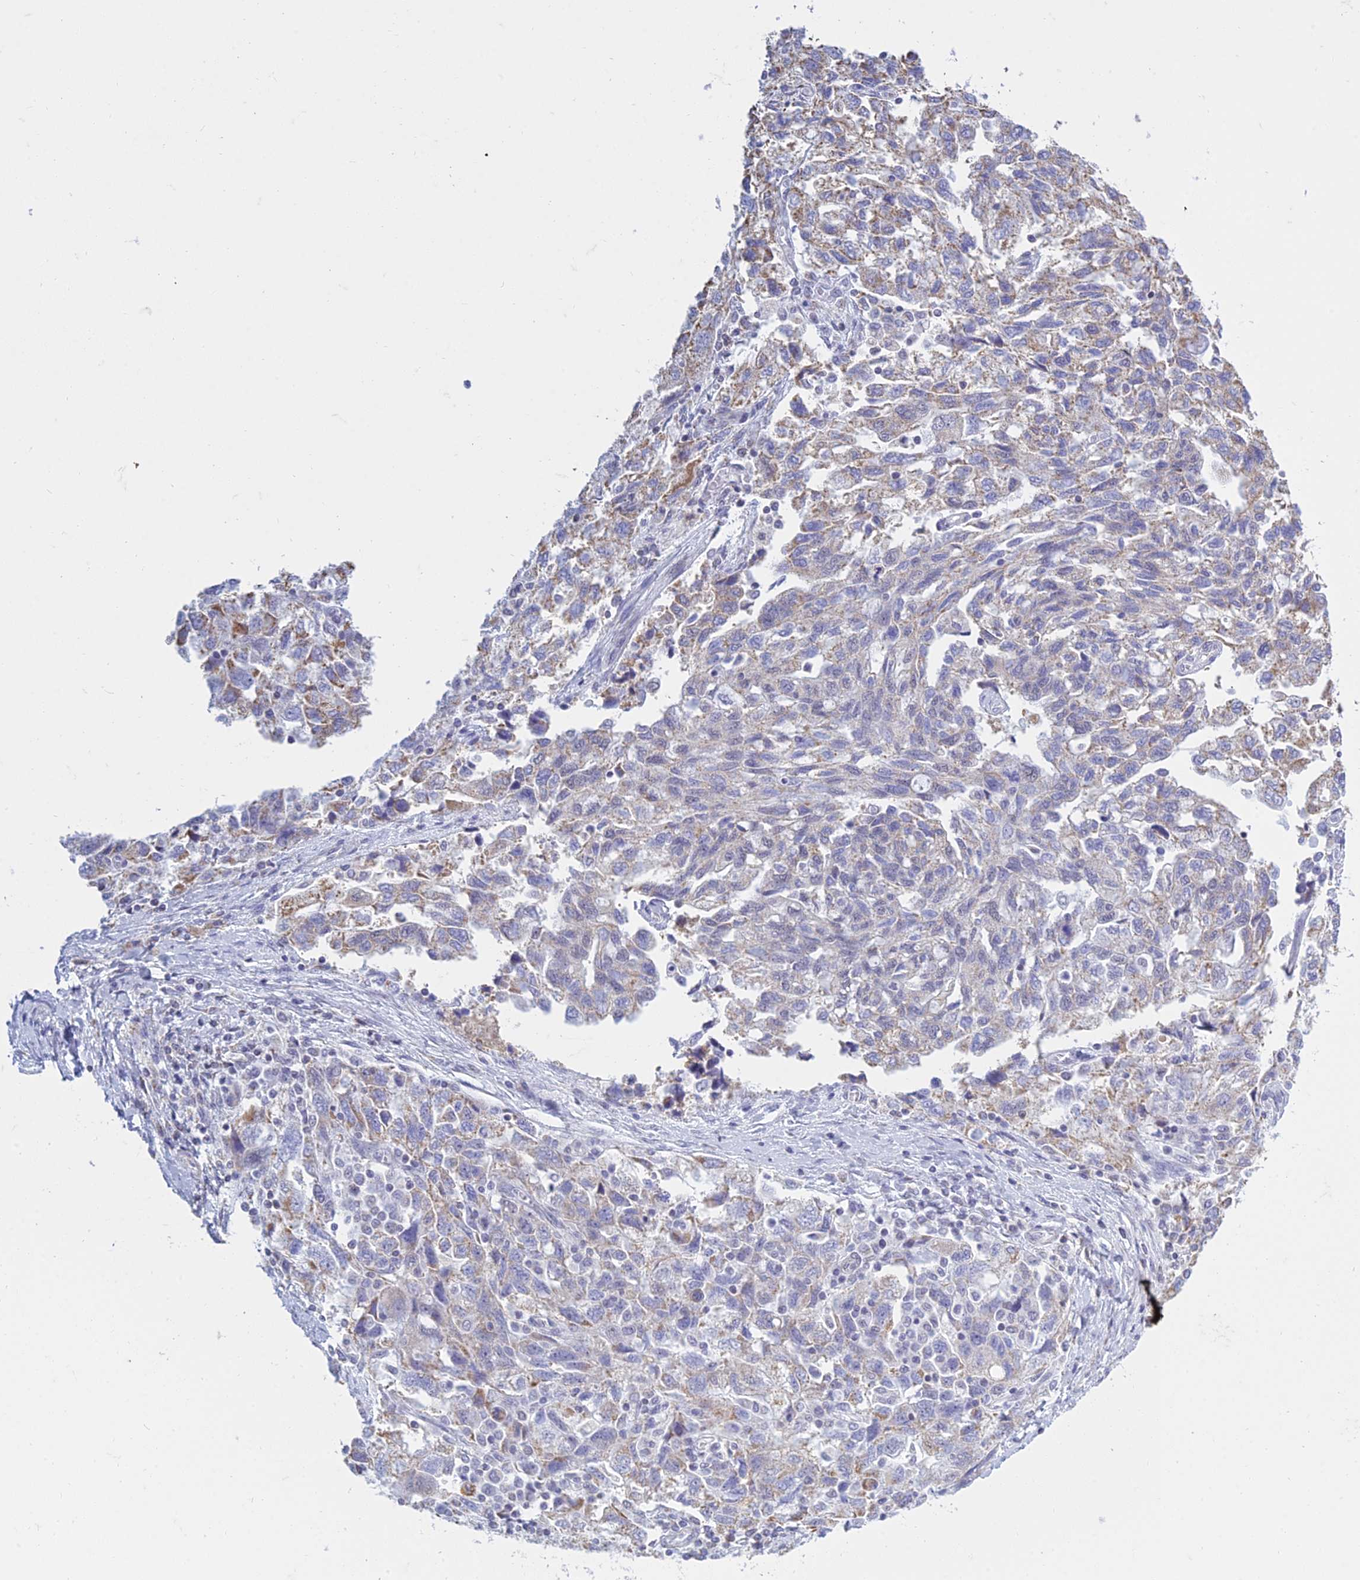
{"staining": {"intensity": "weak", "quantity": "25%-75%", "location": "cytoplasmic/membranous,nuclear"}, "tissue": "ovarian cancer", "cell_type": "Tumor cells", "image_type": "cancer", "snomed": [{"axis": "morphology", "description": "Carcinoma, NOS"}, {"axis": "morphology", "description": "Cystadenocarcinoma, serous, NOS"}, {"axis": "topography", "description": "Ovary"}], "caption": "Serous cystadenocarcinoma (ovarian) stained with DAB (3,3'-diaminobenzidine) immunohistochemistry (IHC) displays low levels of weak cytoplasmic/membranous and nuclear expression in about 25%-75% of tumor cells. (IHC, brightfield microscopy, high magnification).", "gene": "KLF14", "patient": {"sex": "female", "age": 69}}